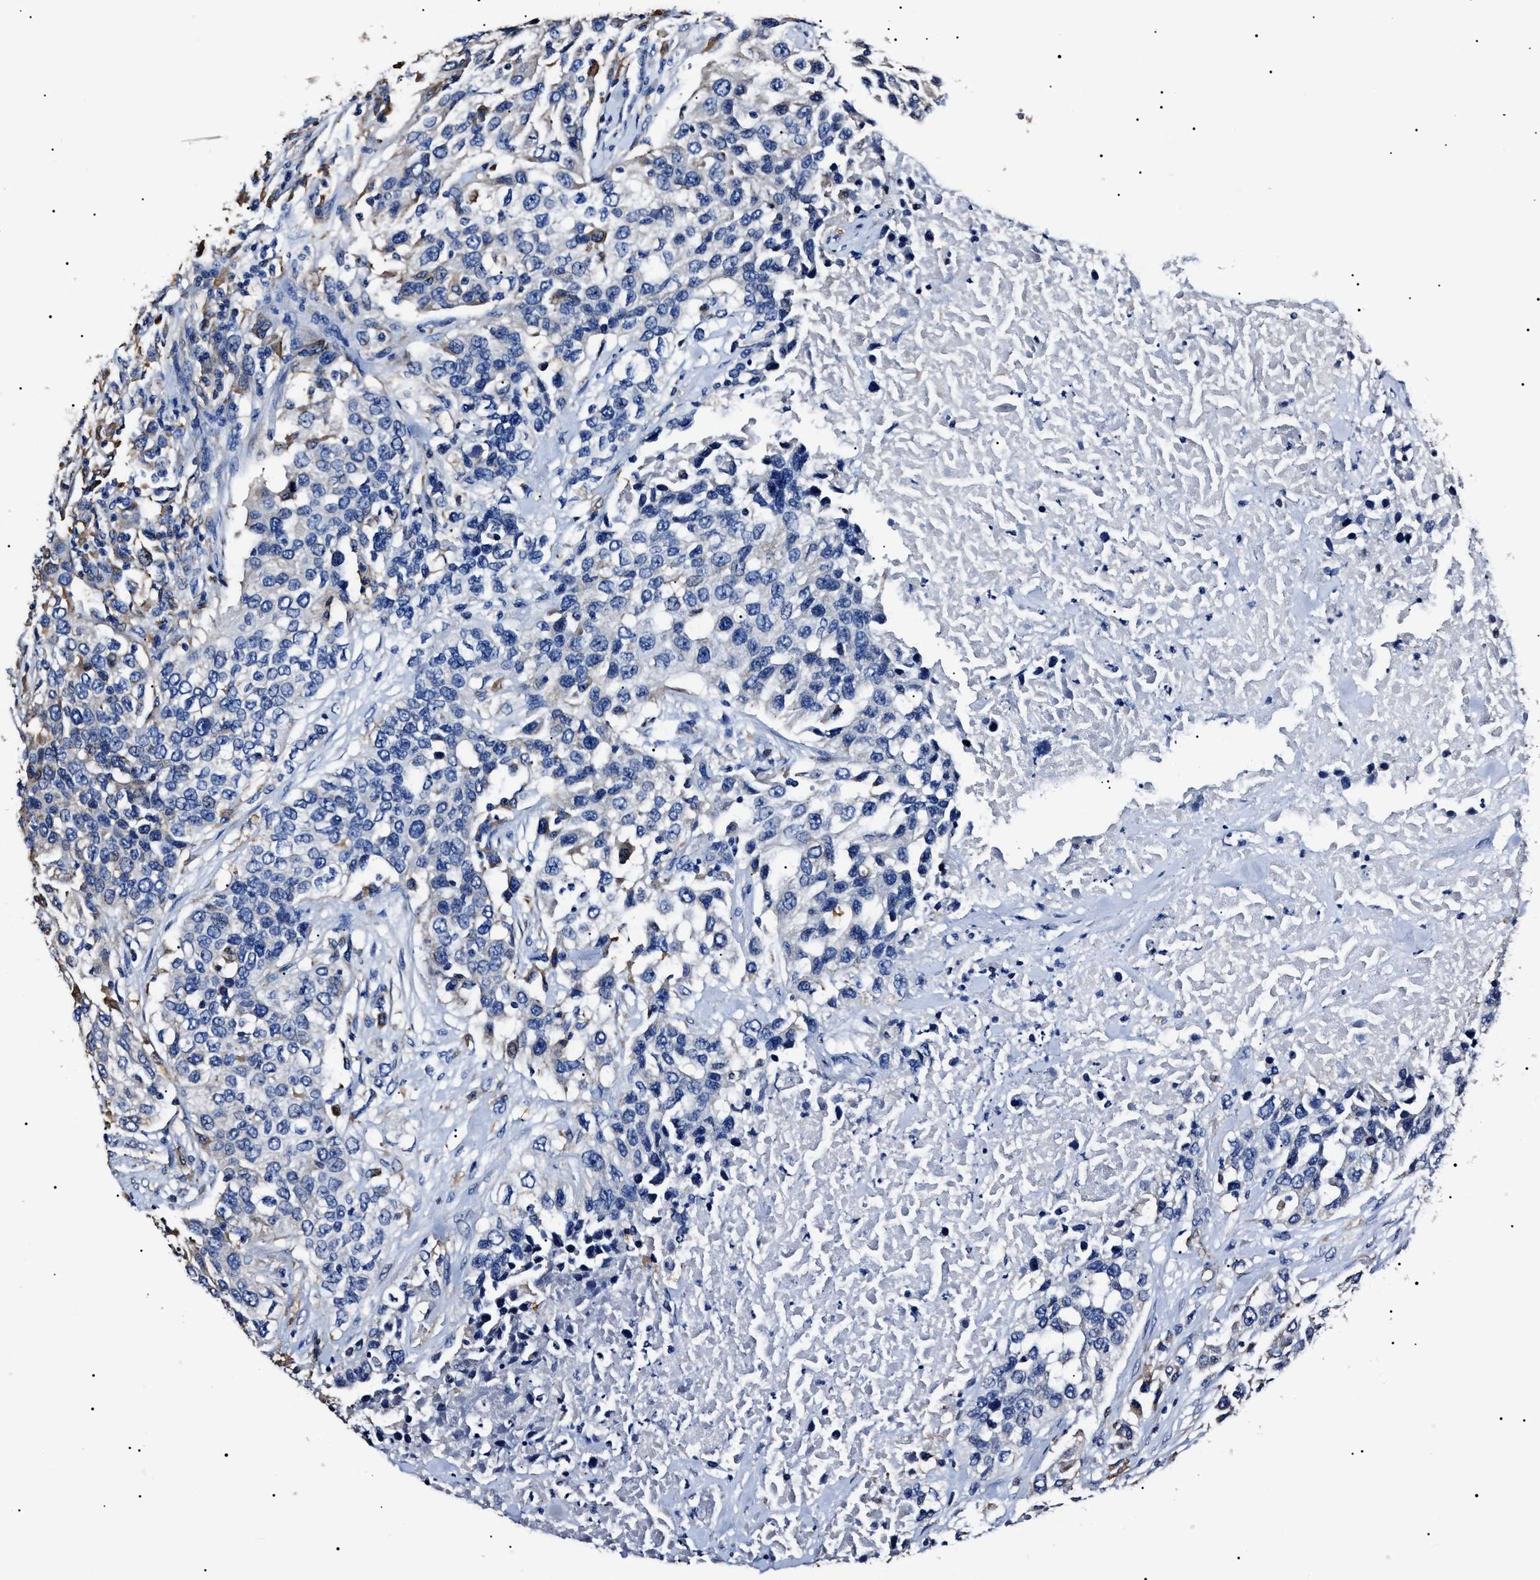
{"staining": {"intensity": "negative", "quantity": "none", "location": "none"}, "tissue": "urothelial cancer", "cell_type": "Tumor cells", "image_type": "cancer", "snomed": [{"axis": "morphology", "description": "Urothelial carcinoma, High grade"}, {"axis": "topography", "description": "Urinary bladder"}], "caption": "Immunohistochemical staining of human high-grade urothelial carcinoma reveals no significant staining in tumor cells.", "gene": "ALDH1A1", "patient": {"sex": "female", "age": 80}}